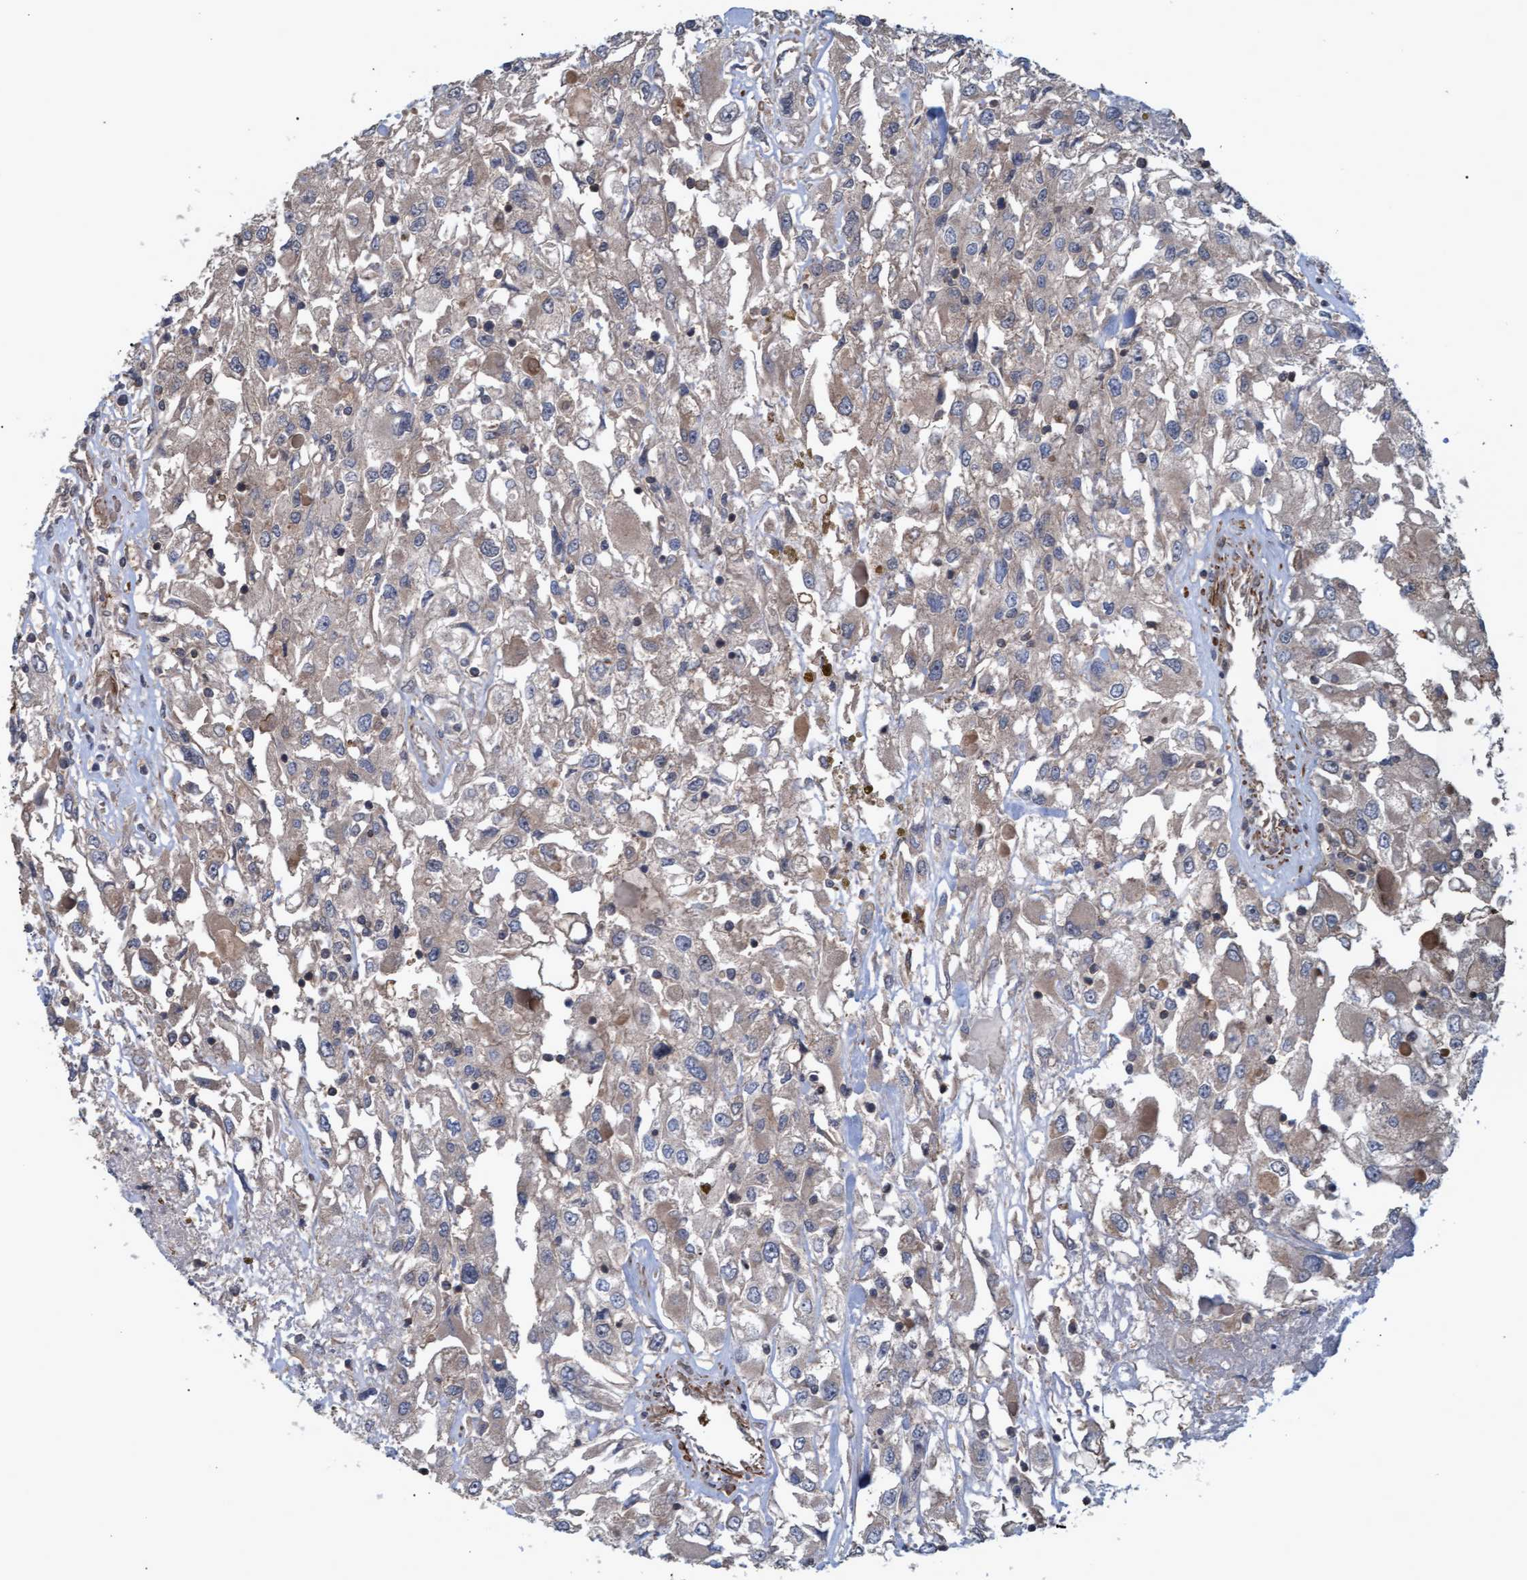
{"staining": {"intensity": "weak", "quantity": ">75%", "location": "cytoplasmic/membranous"}, "tissue": "renal cancer", "cell_type": "Tumor cells", "image_type": "cancer", "snomed": [{"axis": "morphology", "description": "Adenocarcinoma, NOS"}, {"axis": "topography", "description": "Kidney"}], "caption": "High-magnification brightfield microscopy of renal cancer stained with DAB (3,3'-diaminobenzidine) (brown) and counterstained with hematoxylin (blue). tumor cells exhibit weak cytoplasmic/membranous positivity is appreciated in approximately>75% of cells.", "gene": "GGT6", "patient": {"sex": "female", "age": 52}}